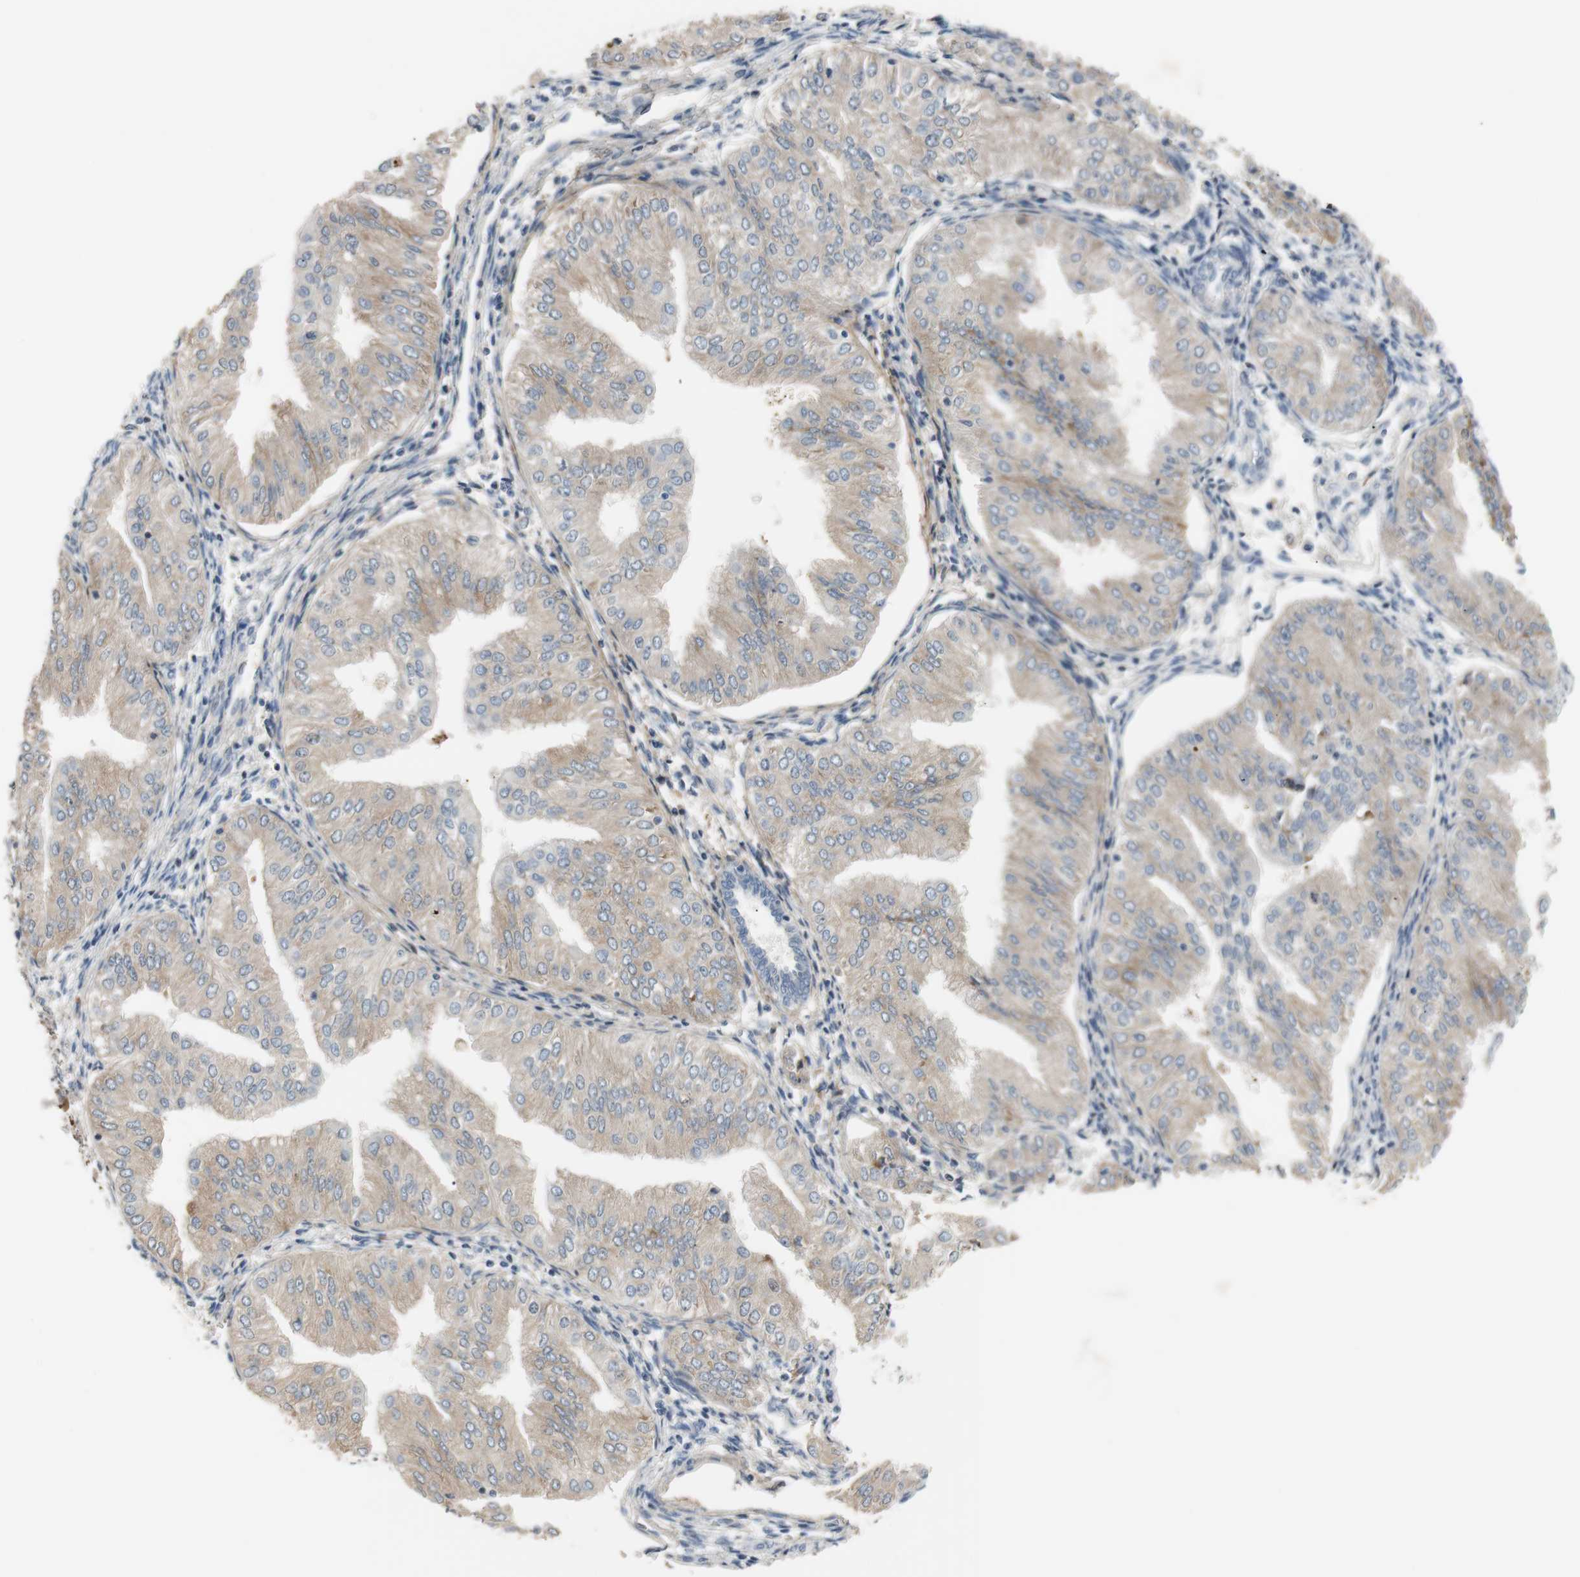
{"staining": {"intensity": "weak", "quantity": "25%-75%", "location": "cytoplasmic/membranous"}, "tissue": "endometrial cancer", "cell_type": "Tumor cells", "image_type": "cancer", "snomed": [{"axis": "morphology", "description": "Adenocarcinoma, NOS"}, {"axis": "topography", "description": "Endometrium"}], "caption": "Human endometrial cancer stained with a brown dye exhibits weak cytoplasmic/membranous positive positivity in approximately 25%-75% of tumor cells.", "gene": "COL12A1", "patient": {"sex": "female", "age": 53}}